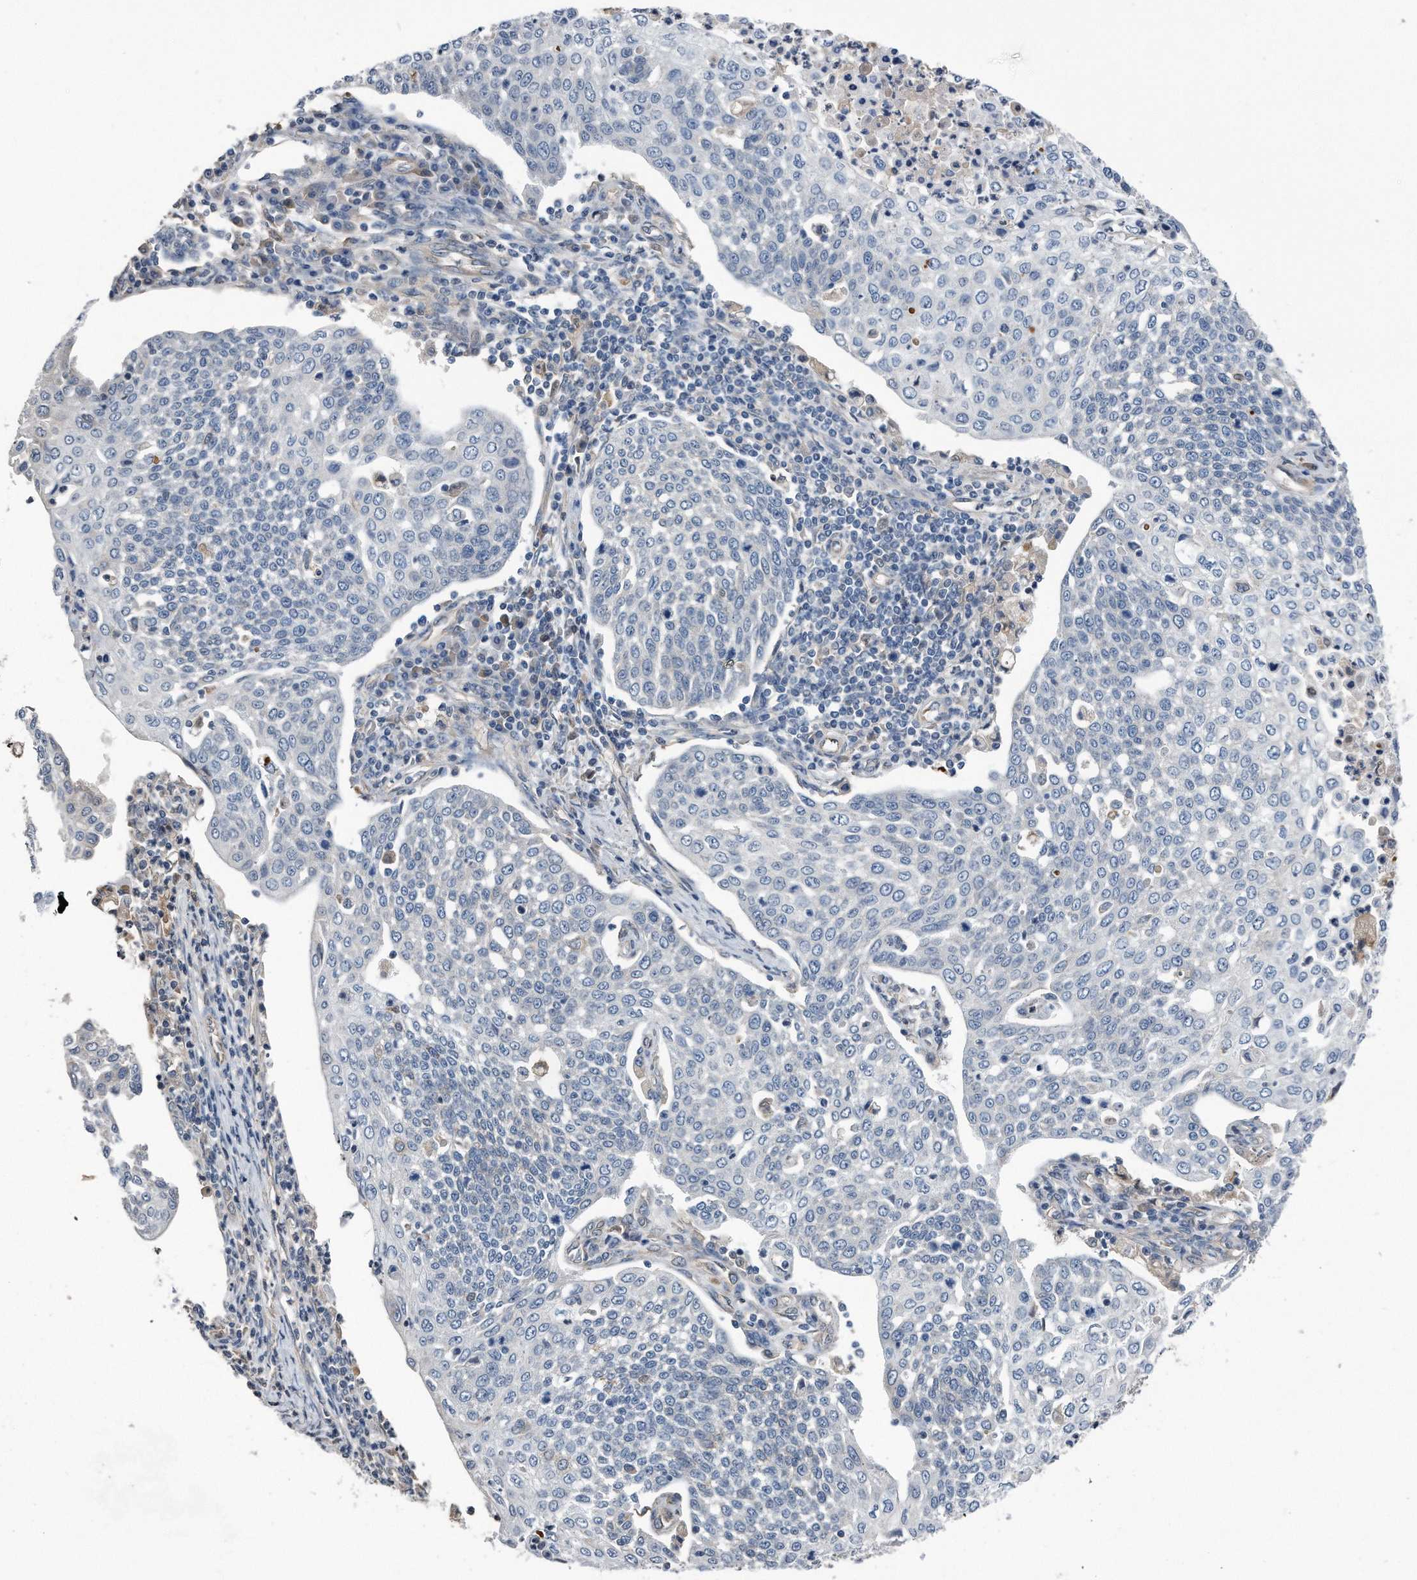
{"staining": {"intensity": "negative", "quantity": "none", "location": "none"}, "tissue": "cervical cancer", "cell_type": "Tumor cells", "image_type": "cancer", "snomed": [{"axis": "morphology", "description": "Squamous cell carcinoma, NOS"}, {"axis": "topography", "description": "Cervix"}], "caption": "Immunohistochemistry (IHC) of human cervical cancer (squamous cell carcinoma) exhibits no expression in tumor cells.", "gene": "GPC1", "patient": {"sex": "female", "age": 34}}